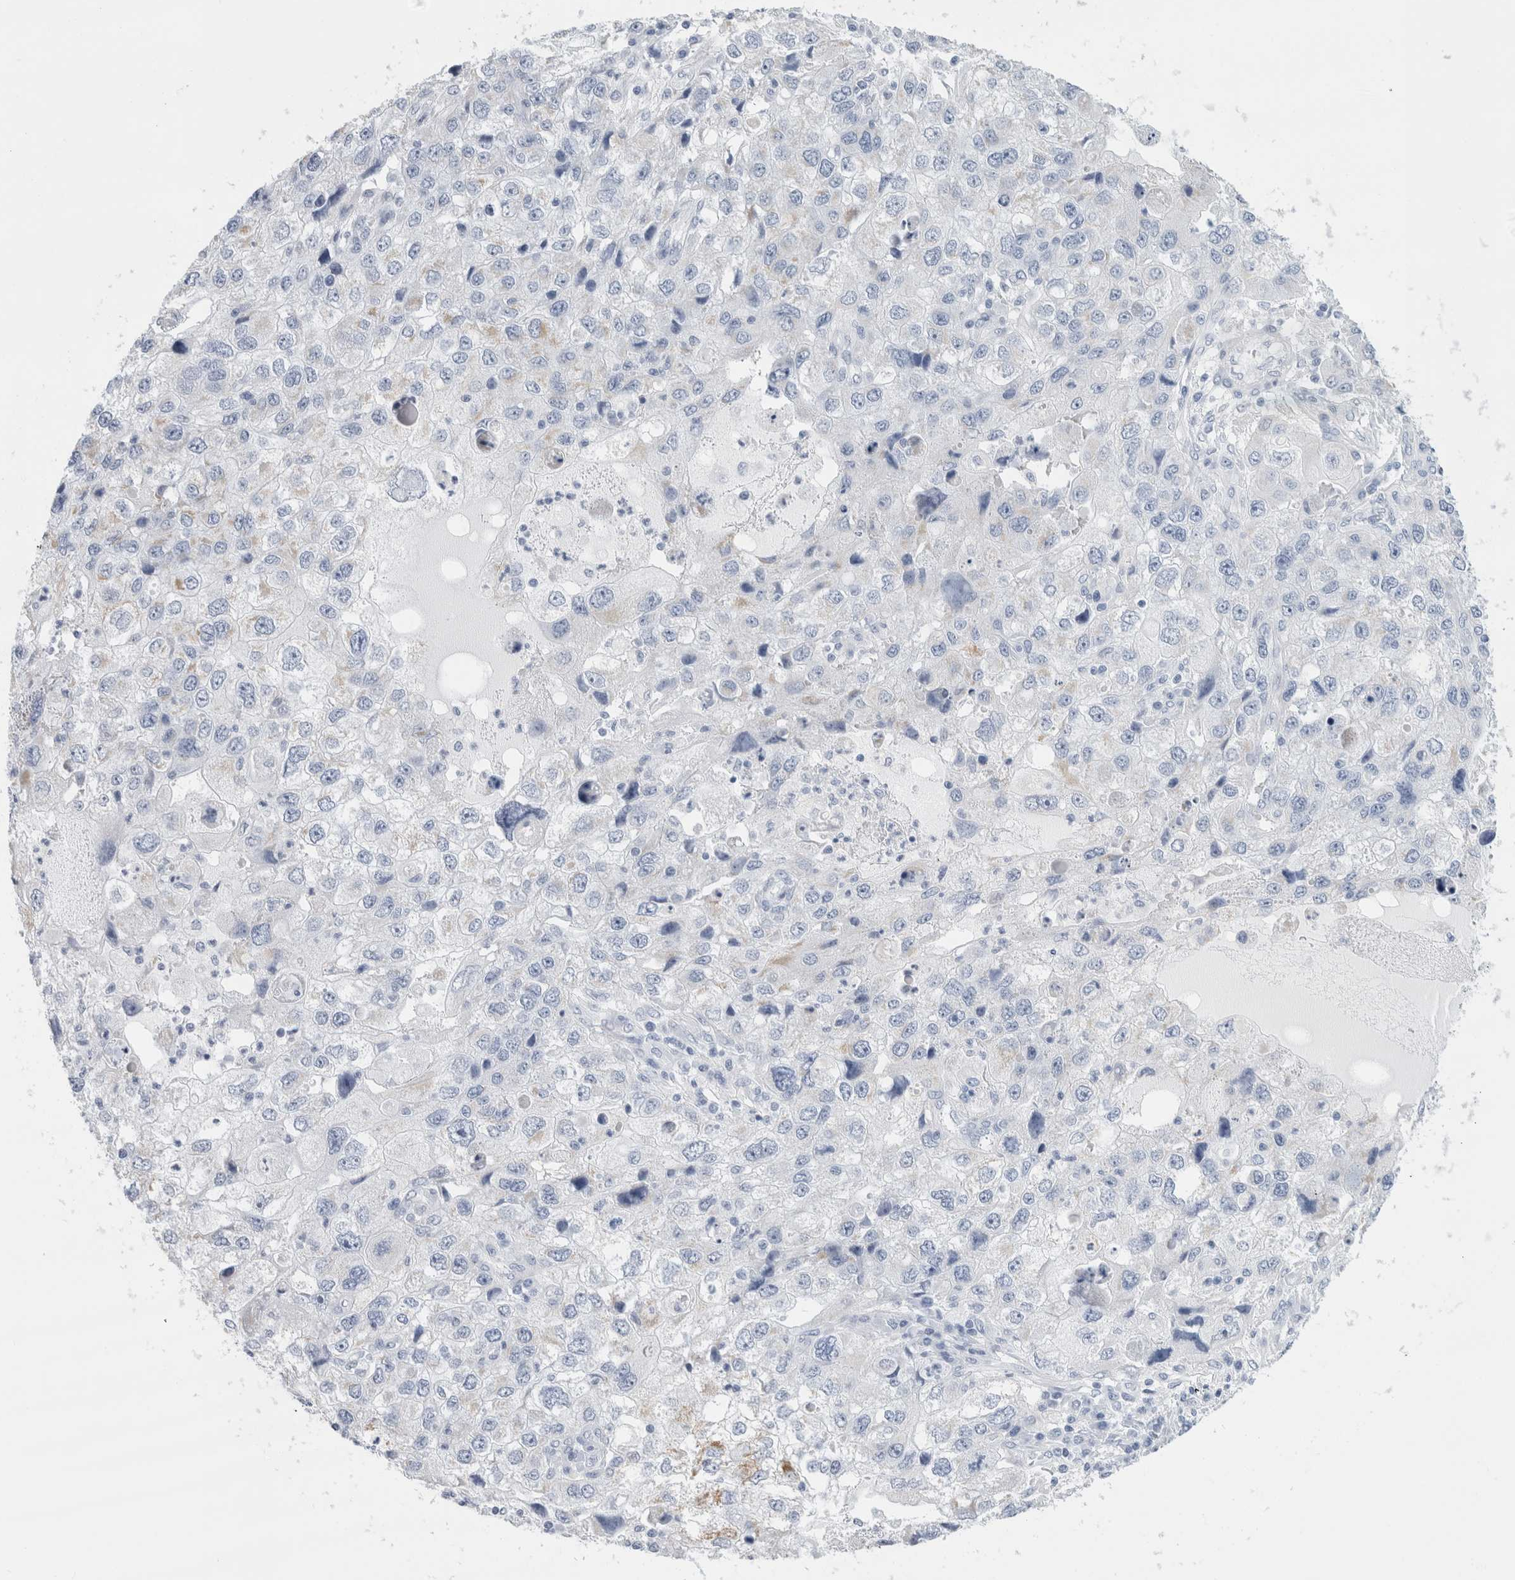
{"staining": {"intensity": "weak", "quantity": "<25%", "location": "cytoplasmic/membranous"}, "tissue": "endometrial cancer", "cell_type": "Tumor cells", "image_type": "cancer", "snomed": [{"axis": "morphology", "description": "Adenocarcinoma, NOS"}, {"axis": "topography", "description": "Endometrium"}], "caption": "Tumor cells show no significant protein positivity in endometrial cancer (adenocarcinoma). Brightfield microscopy of immunohistochemistry (IHC) stained with DAB (3,3'-diaminobenzidine) (brown) and hematoxylin (blue), captured at high magnification.", "gene": "ECHDC2", "patient": {"sex": "female", "age": 49}}